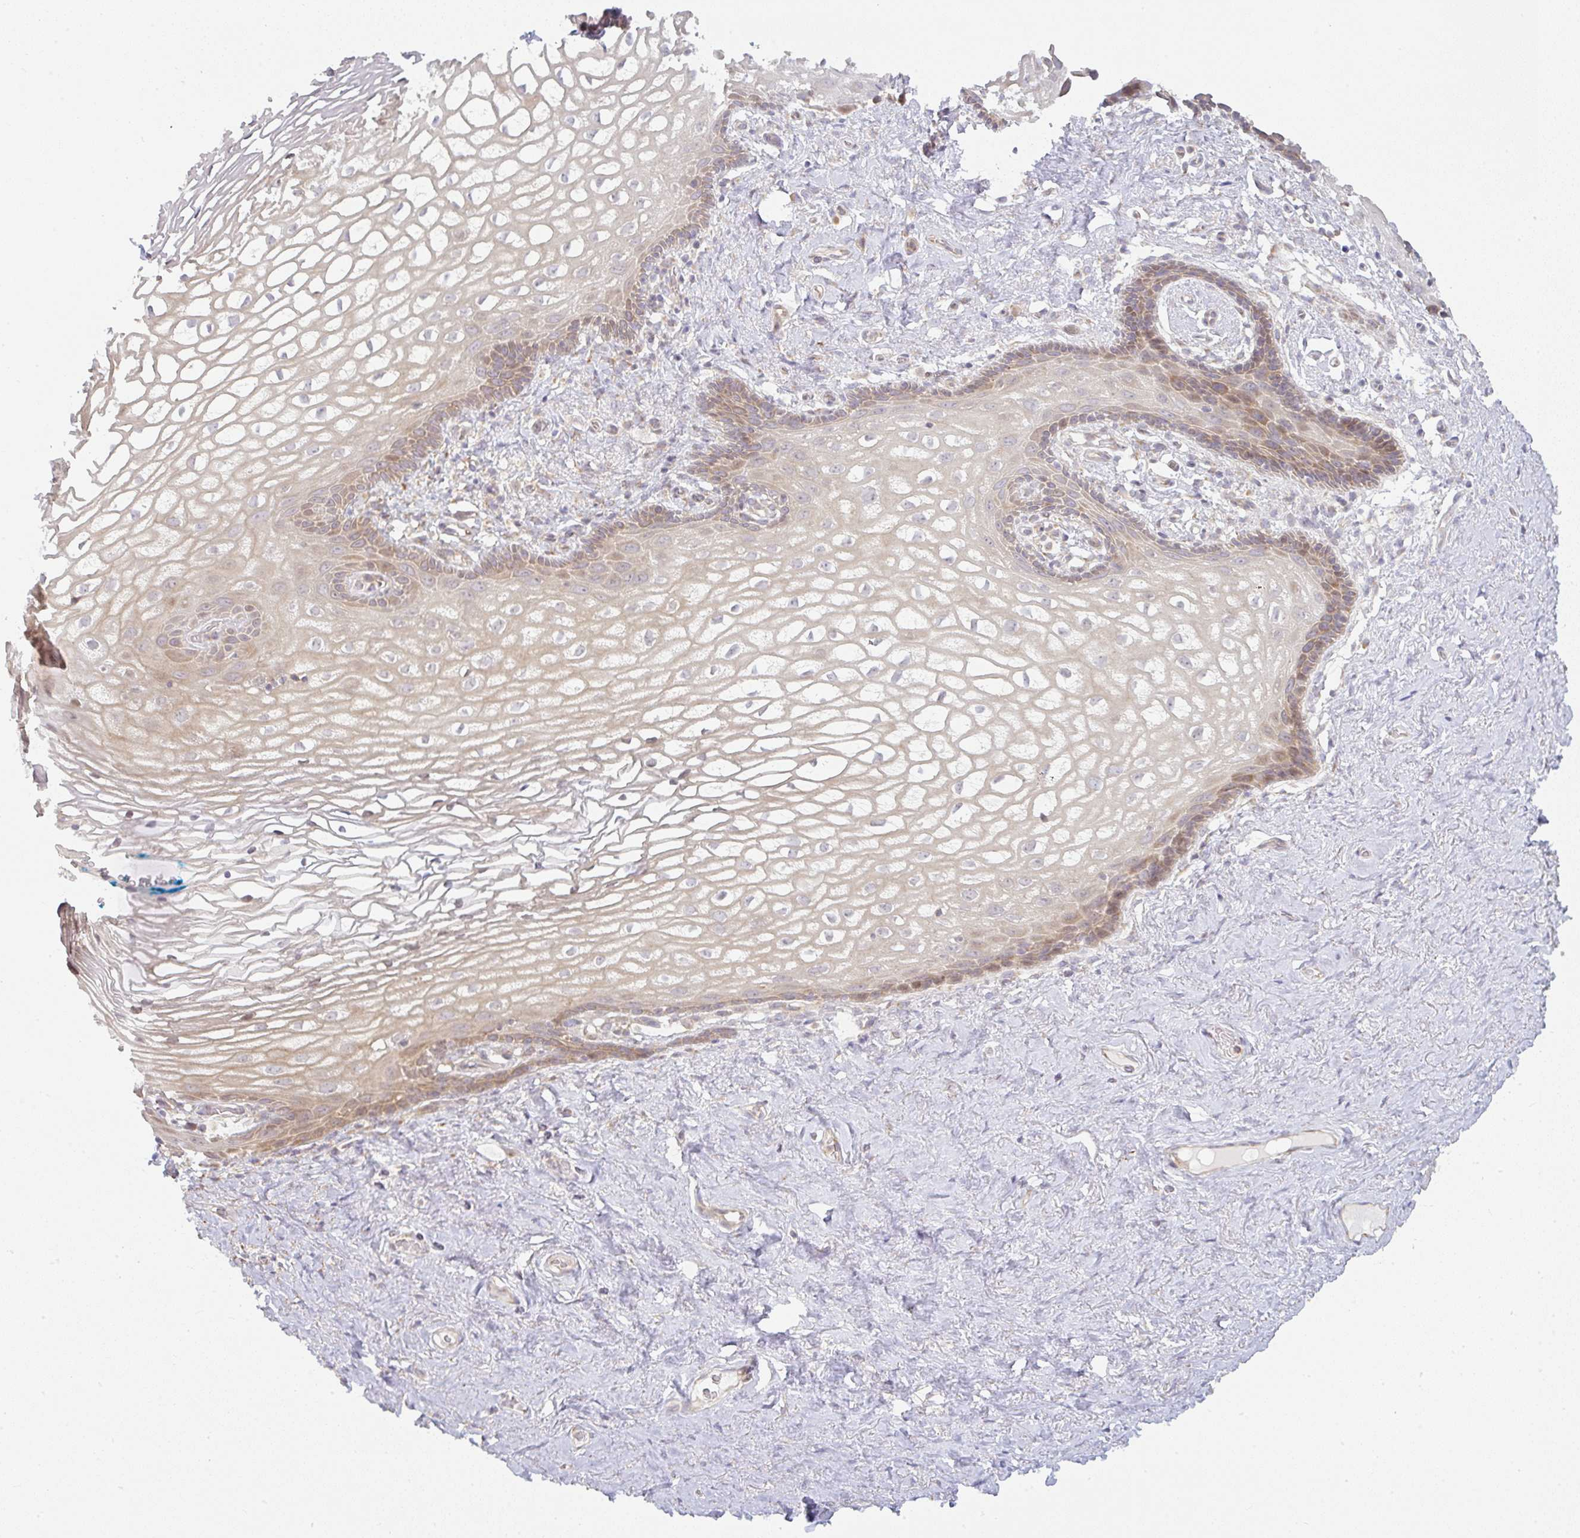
{"staining": {"intensity": "moderate", "quantity": "25%-75%", "location": "cytoplasmic/membranous"}, "tissue": "vagina", "cell_type": "Squamous epithelial cells", "image_type": "normal", "snomed": [{"axis": "morphology", "description": "Normal tissue, NOS"}, {"axis": "morphology", "description": "Adenocarcinoma, NOS"}, {"axis": "topography", "description": "Rectum"}, {"axis": "topography", "description": "Vagina"}, {"axis": "topography", "description": "Peripheral nerve tissue"}], "caption": "Brown immunohistochemical staining in benign human vagina exhibits moderate cytoplasmic/membranous staining in about 25%-75% of squamous epithelial cells.", "gene": "MOB1A", "patient": {"sex": "female", "age": 71}}